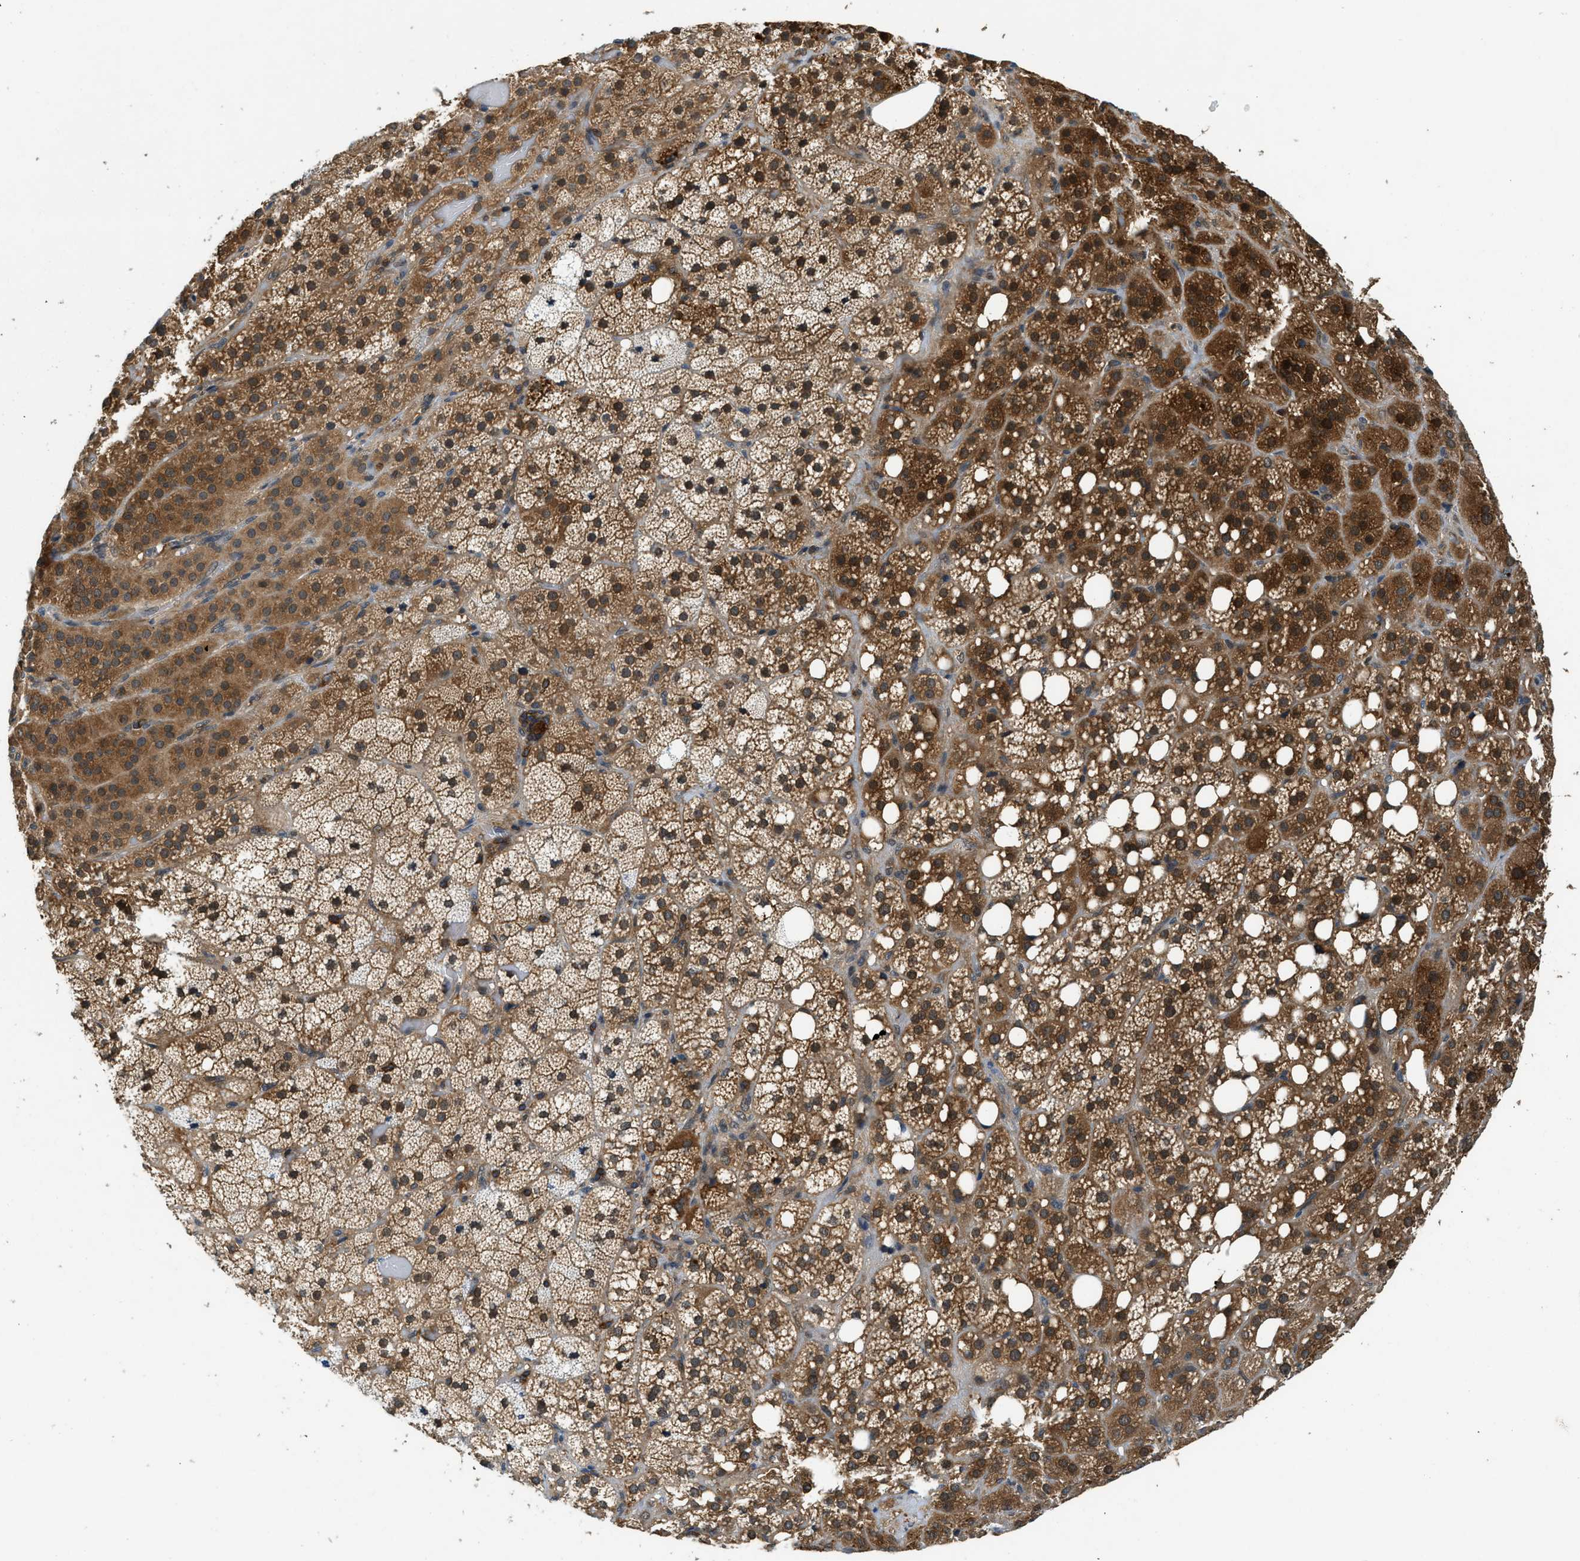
{"staining": {"intensity": "strong", "quantity": ">75%", "location": "cytoplasmic/membranous,nuclear"}, "tissue": "adrenal gland", "cell_type": "Glandular cells", "image_type": "normal", "snomed": [{"axis": "morphology", "description": "Normal tissue, NOS"}, {"axis": "topography", "description": "Adrenal gland"}], "caption": "About >75% of glandular cells in benign human adrenal gland exhibit strong cytoplasmic/membranous,nuclear protein positivity as visualized by brown immunohistochemical staining.", "gene": "GMPPB", "patient": {"sex": "female", "age": 59}}